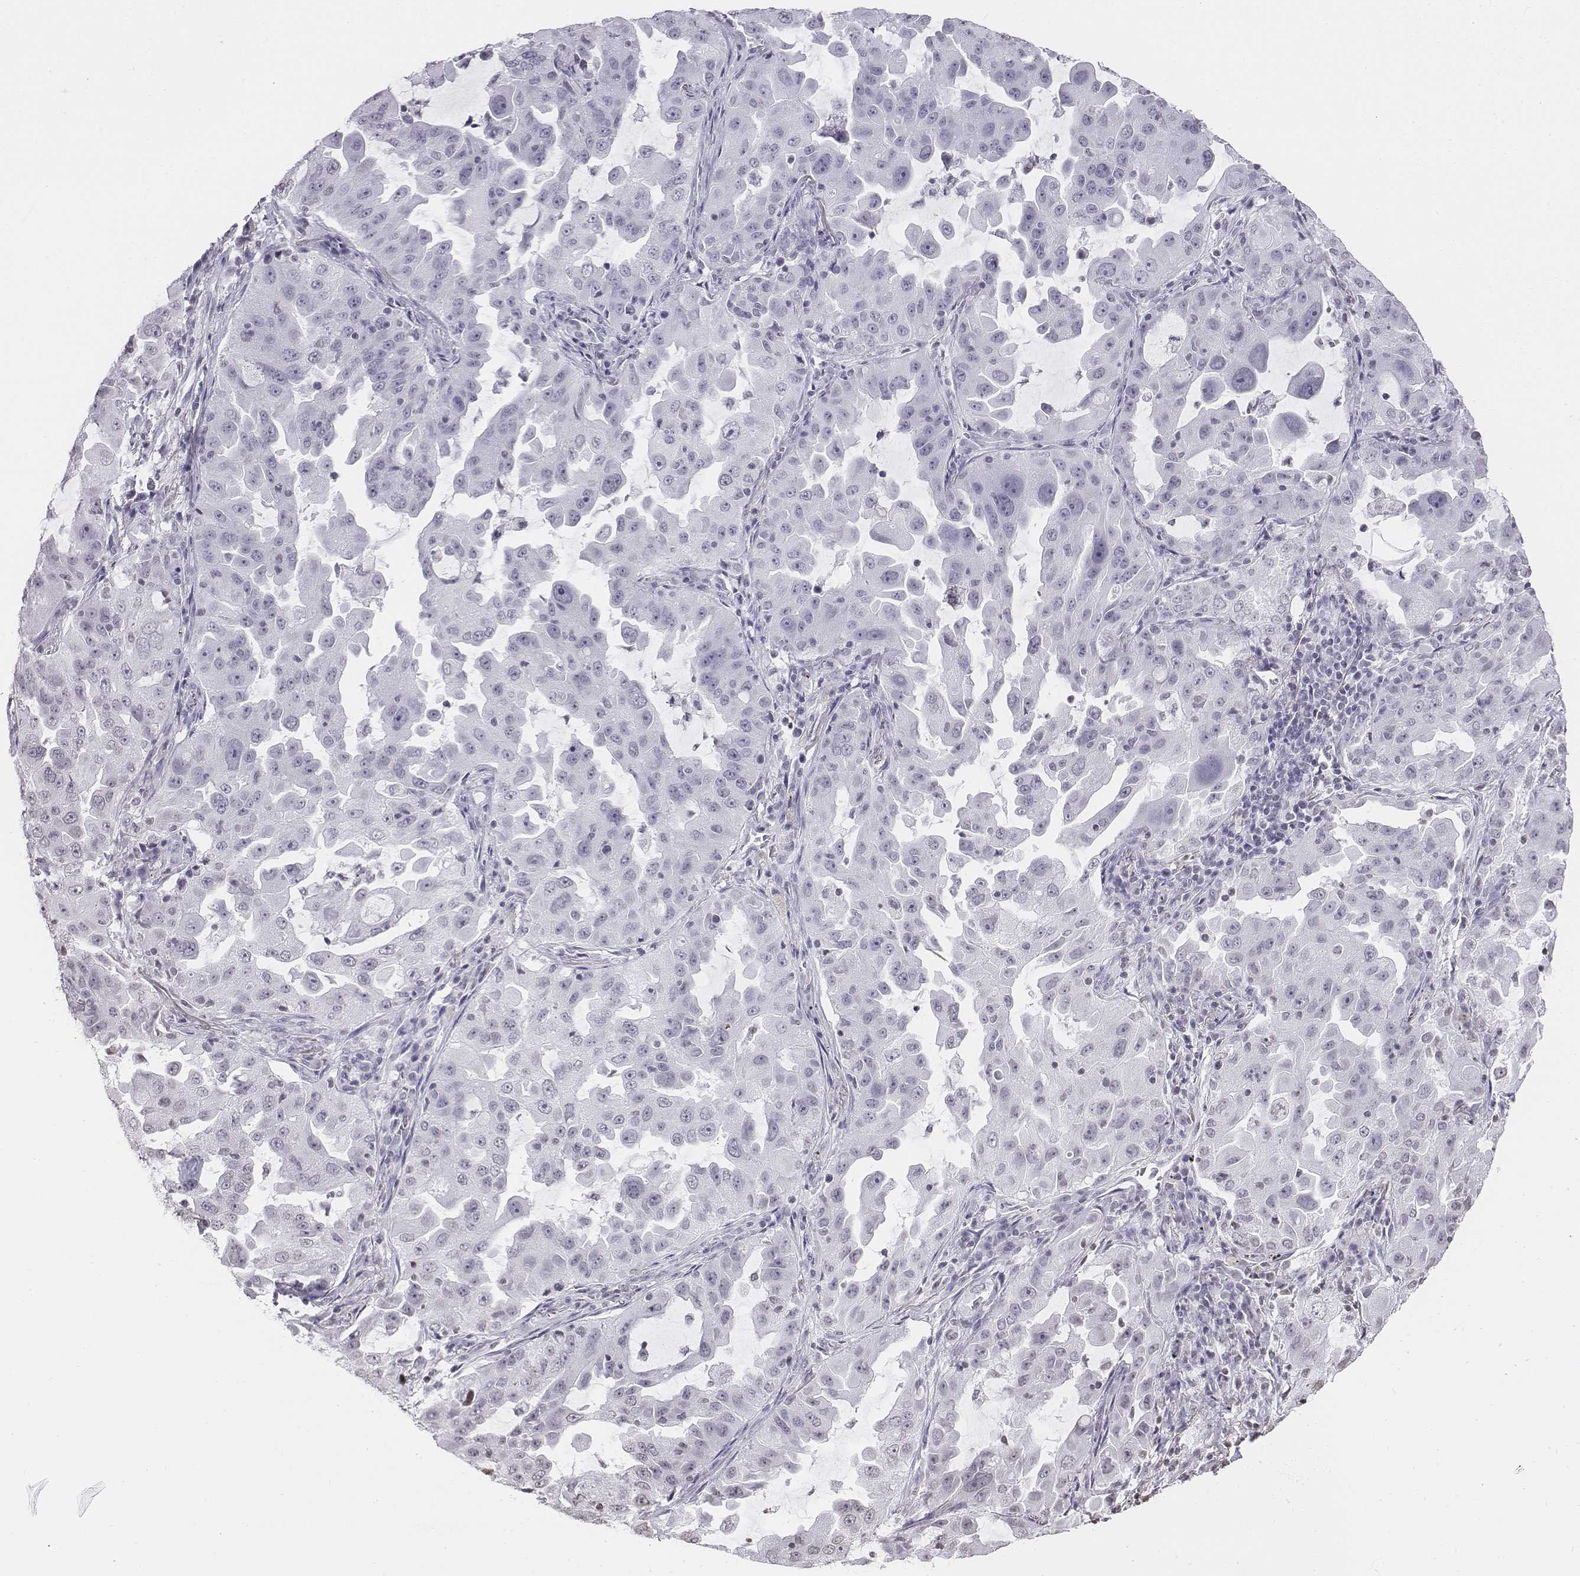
{"staining": {"intensity": "negative", "quantity": "none", "location": "none"}, "tissue": "lung cancer", "cell_type": "Tumor cells", "image_type": "cancer", "snomed": [{"axis": "morphology", "description": "Adenocarcinoma, NOS"}, {"axis": "topography", "description": "Lung"}], "caption": "Immunohistochemistry histopathology image of lung adenocarcinoma stained for a protein (brown), which reveals no expression in tumor cells.", "gene": "BARHL1", "patient": {"sex": "female", "age": 61}}